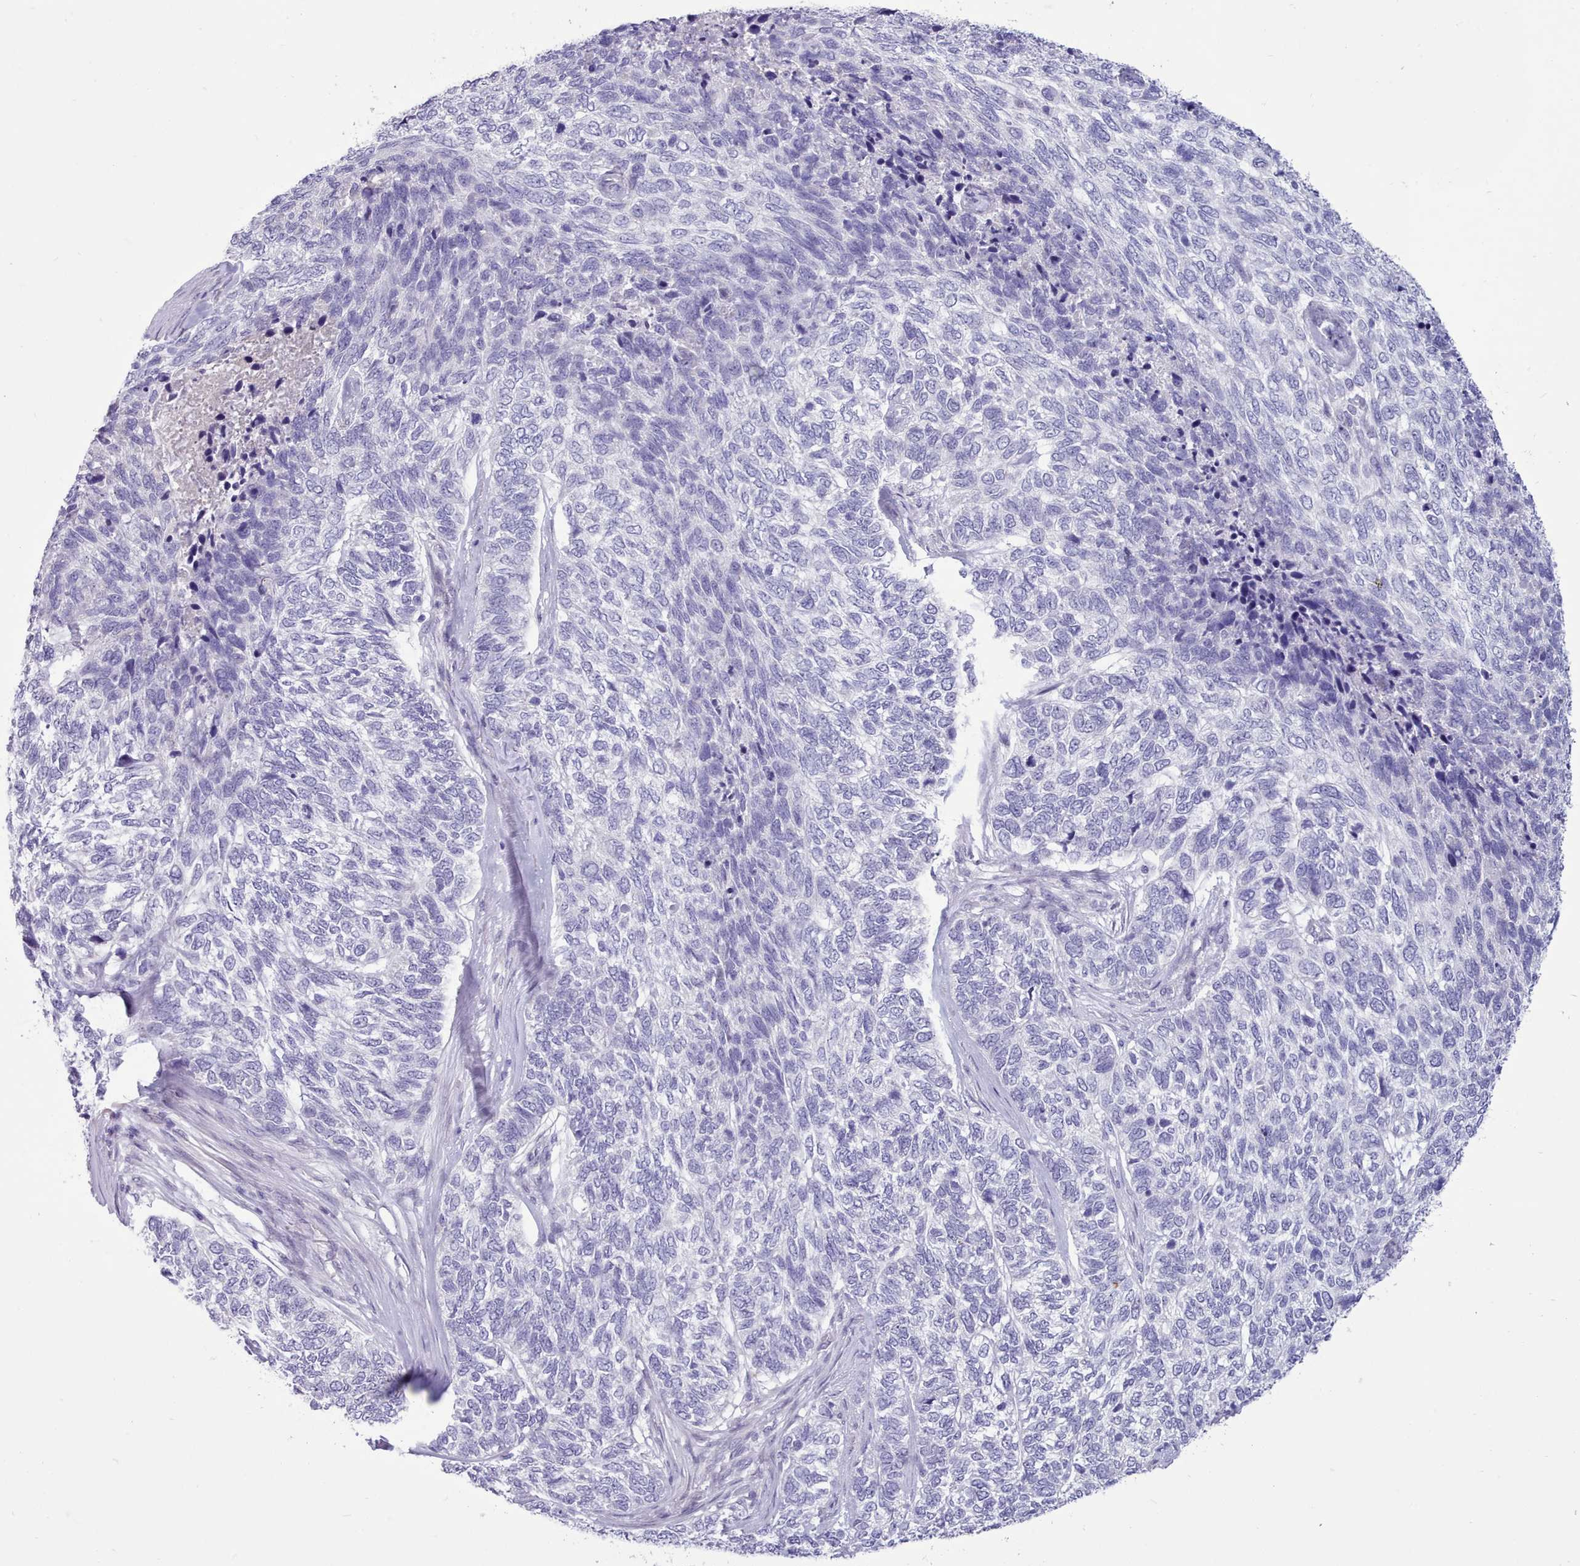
{"staining": {"intensity": "negative", "quantity": "none", "location": "none"}, "tissue": "skin cancer", "cell_type": "Tumor cells", "image_type": "cancer", "snomed": [{"axis": "morphology", "description": "Basal cell carcinoma"}, {"axis": "topography", "description": "Skin"}], "caption": "Immunohistochemistry photomicrograph of basal cell carcinoma (skin) stained for a protein (brown), which reveals no positivity in tumor cells. (DAB IHC, high magnification).", "gene": "TMEM253", "patient": {"sex": "female", "age": 65}}